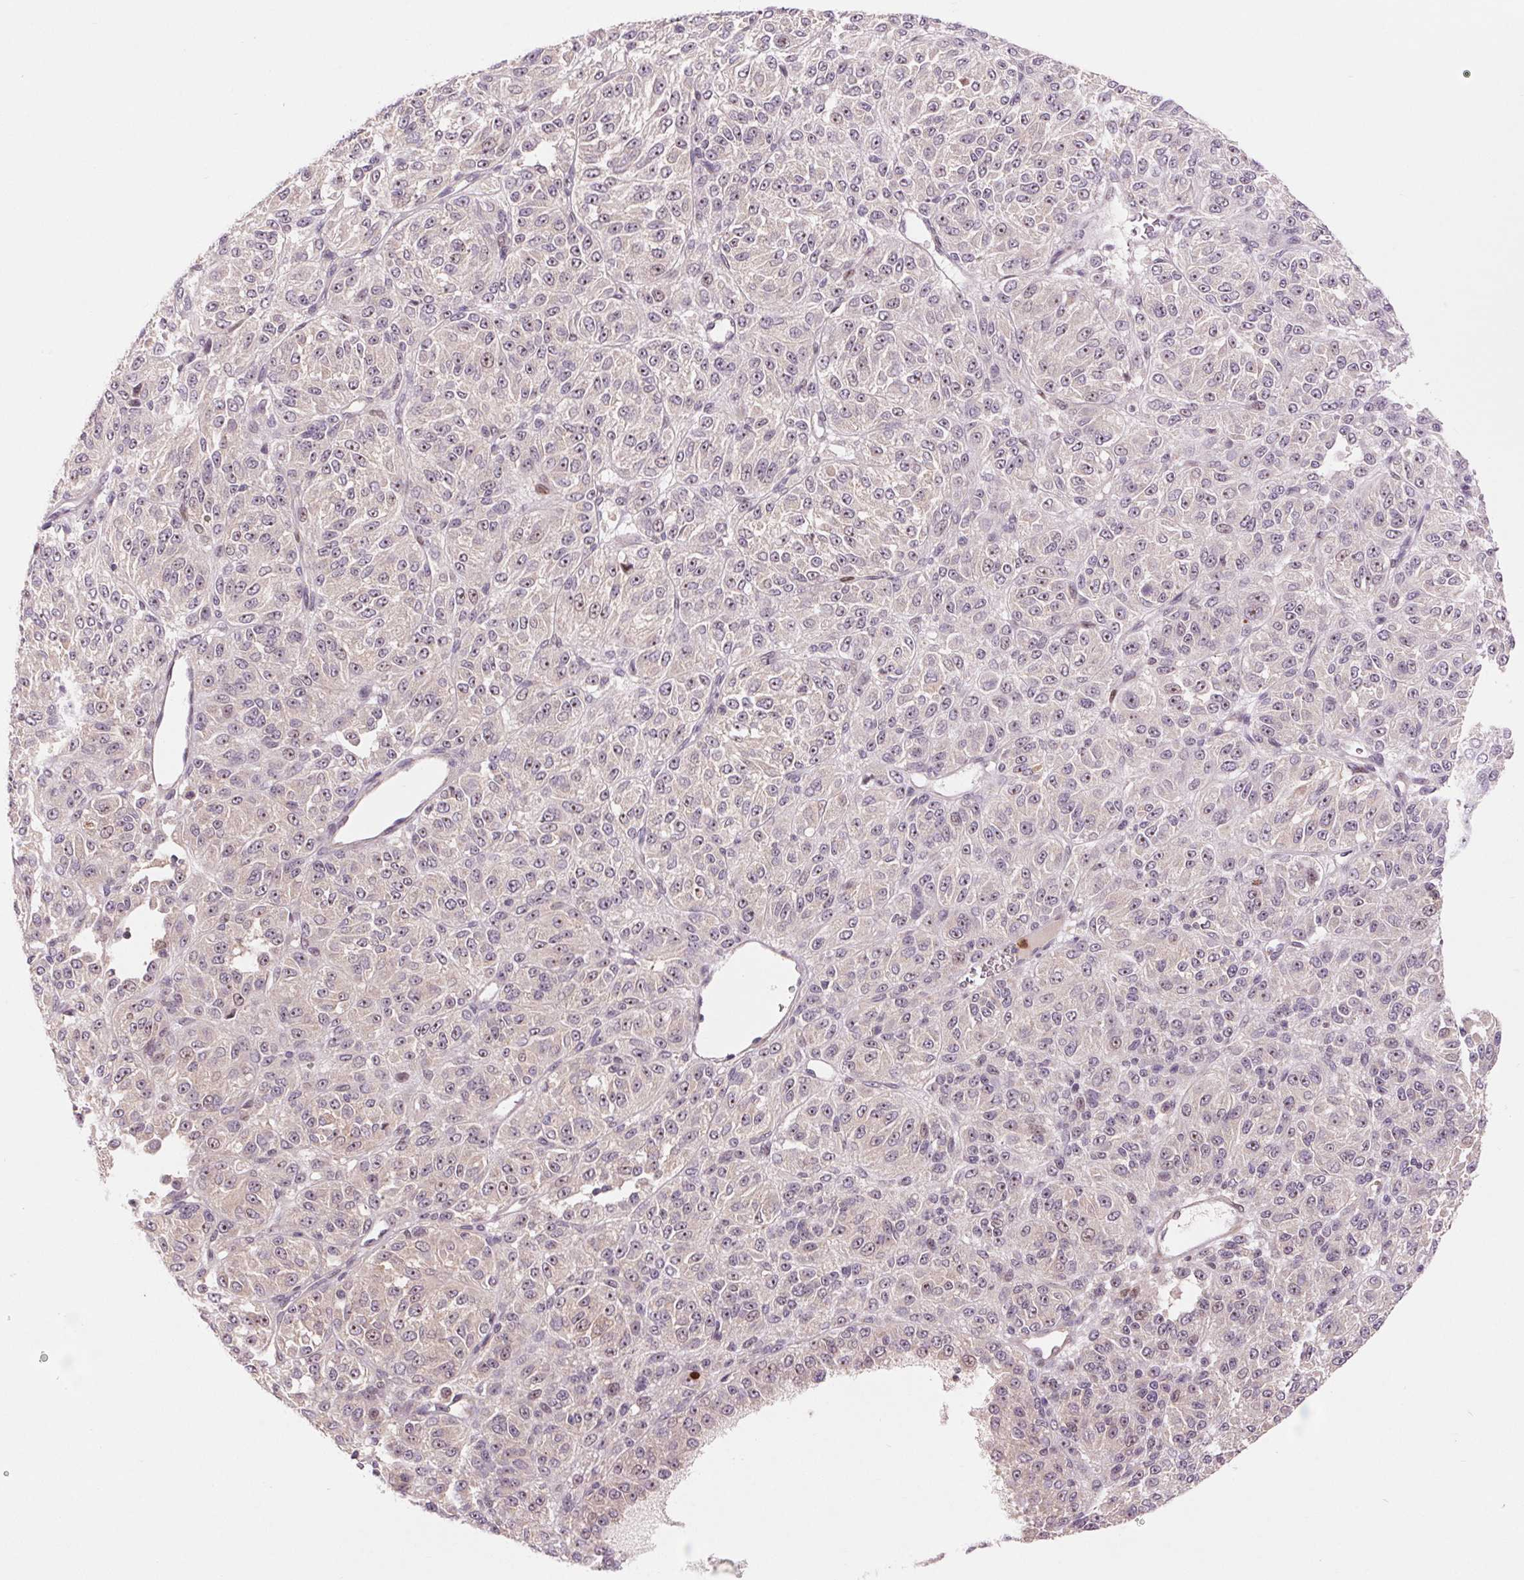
{"staining": {"intensity": "weak", "quantity": "<25%", "location": "nuclear"}, "tissue": "melanoma", "cell_type": "Tumor cells", "image_type": "cancer", "snomed": [{"axis": "morphology", "description": "Malignant melanoma, Metastatic site"}, {"axis": "topography", "description": "Brain"}], "caption": "This is a photomicrograph of immunohistochemistry (IHC) staining of malignant melanoma (metastatic site), which shows no expression in tumor cells.", "gene": "RANBP3L", "patient": {"sex": "female", "age": 56}}